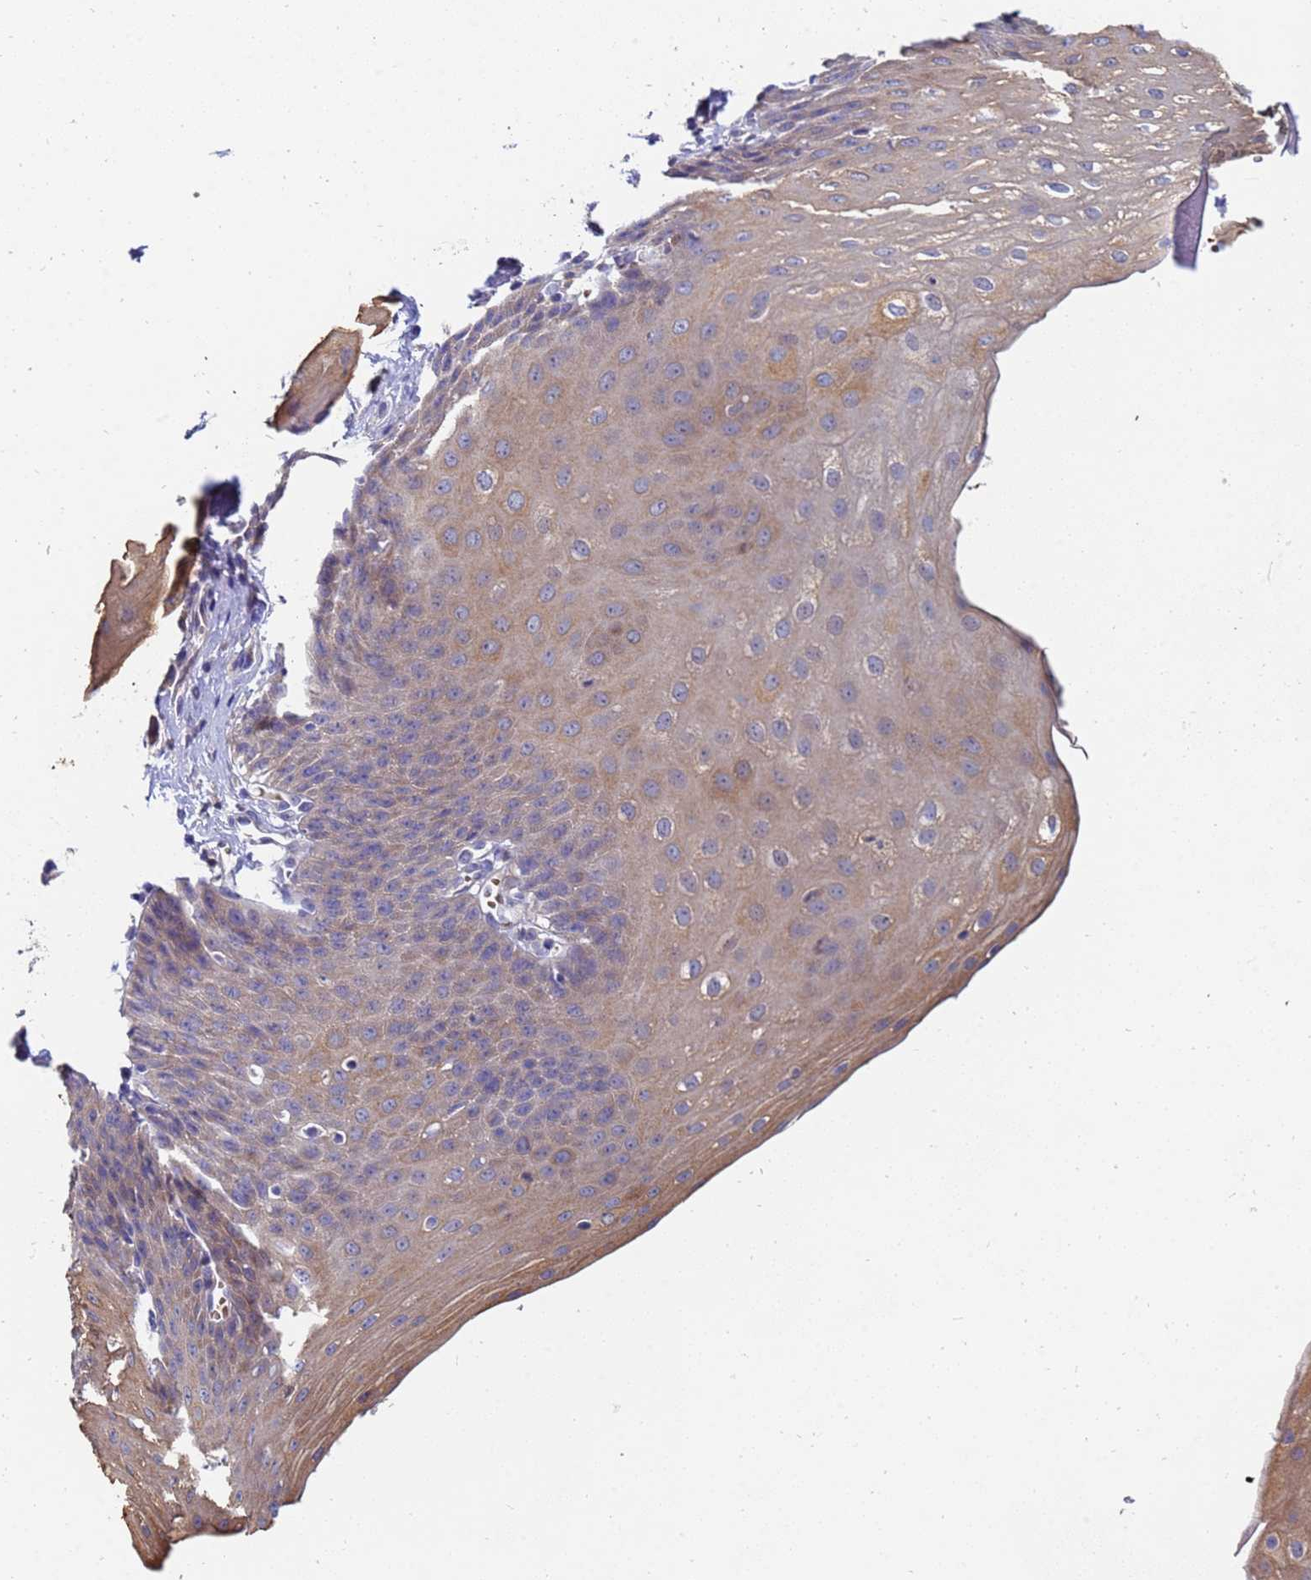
{"staining": {"intensity": "moderate", "quantity": "25%-75%", "location": "cytoplasmic/membranous"}, "tissue": "esophagus", "cell_type": "Squamous epithelial cells", "image_type": "normal", "snomed": [{"axis": "morphology", "description": "Normal tissue, NOS"}, {"axis": "topography", "description": "Esophagus"}], "caption": "Protein expression by IHC reveals moderate cytoplasmic/membranous staining in about 25%-75% of squamous epithelial cells in normal esophagus. Using DAB (3,3'-diaminobenzidine) (brown) and hematoxylin (blue) stains, captured at high magnification using brightfield microscopy.", "gene": "TTLL11", "patient": {"sex": "male", "age": 71}}